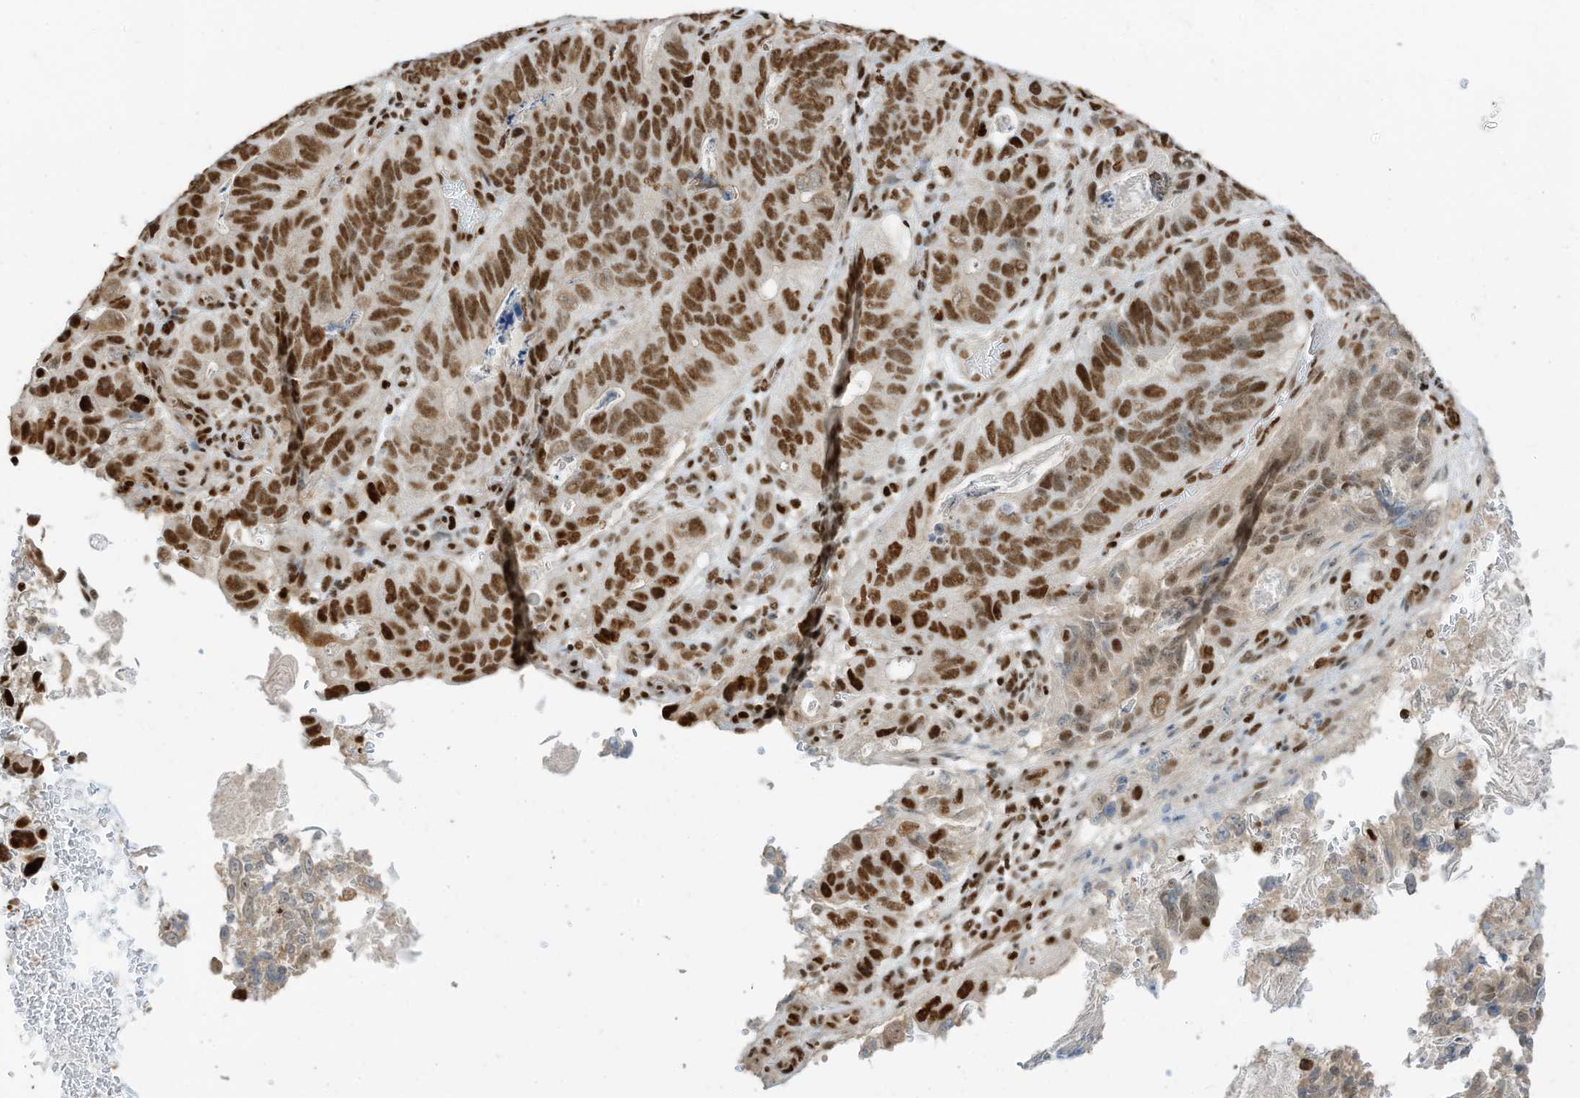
{"staining": {"intensity": "moderate", "quantity": ">75%", "location": "nuclear"}, "tissue": "stomach cancer", "cell_type": "Tumor cells", "image_type": "cancer", "snomed": [{"axis": "morphology", "description": "Normal tissue, NOS"}, {"axis": "morphology", "description": "Adenocarcinoma, NOS"}, {"axis": "topography", "description": "Stomach"}], "caption": "A brown stain shows moderate nuclear positivity of a protein in adenocarcinoma (stomach) tumor cells.", "gene": "SAMD15", "patient": {"sex": "female", "age": 89}}